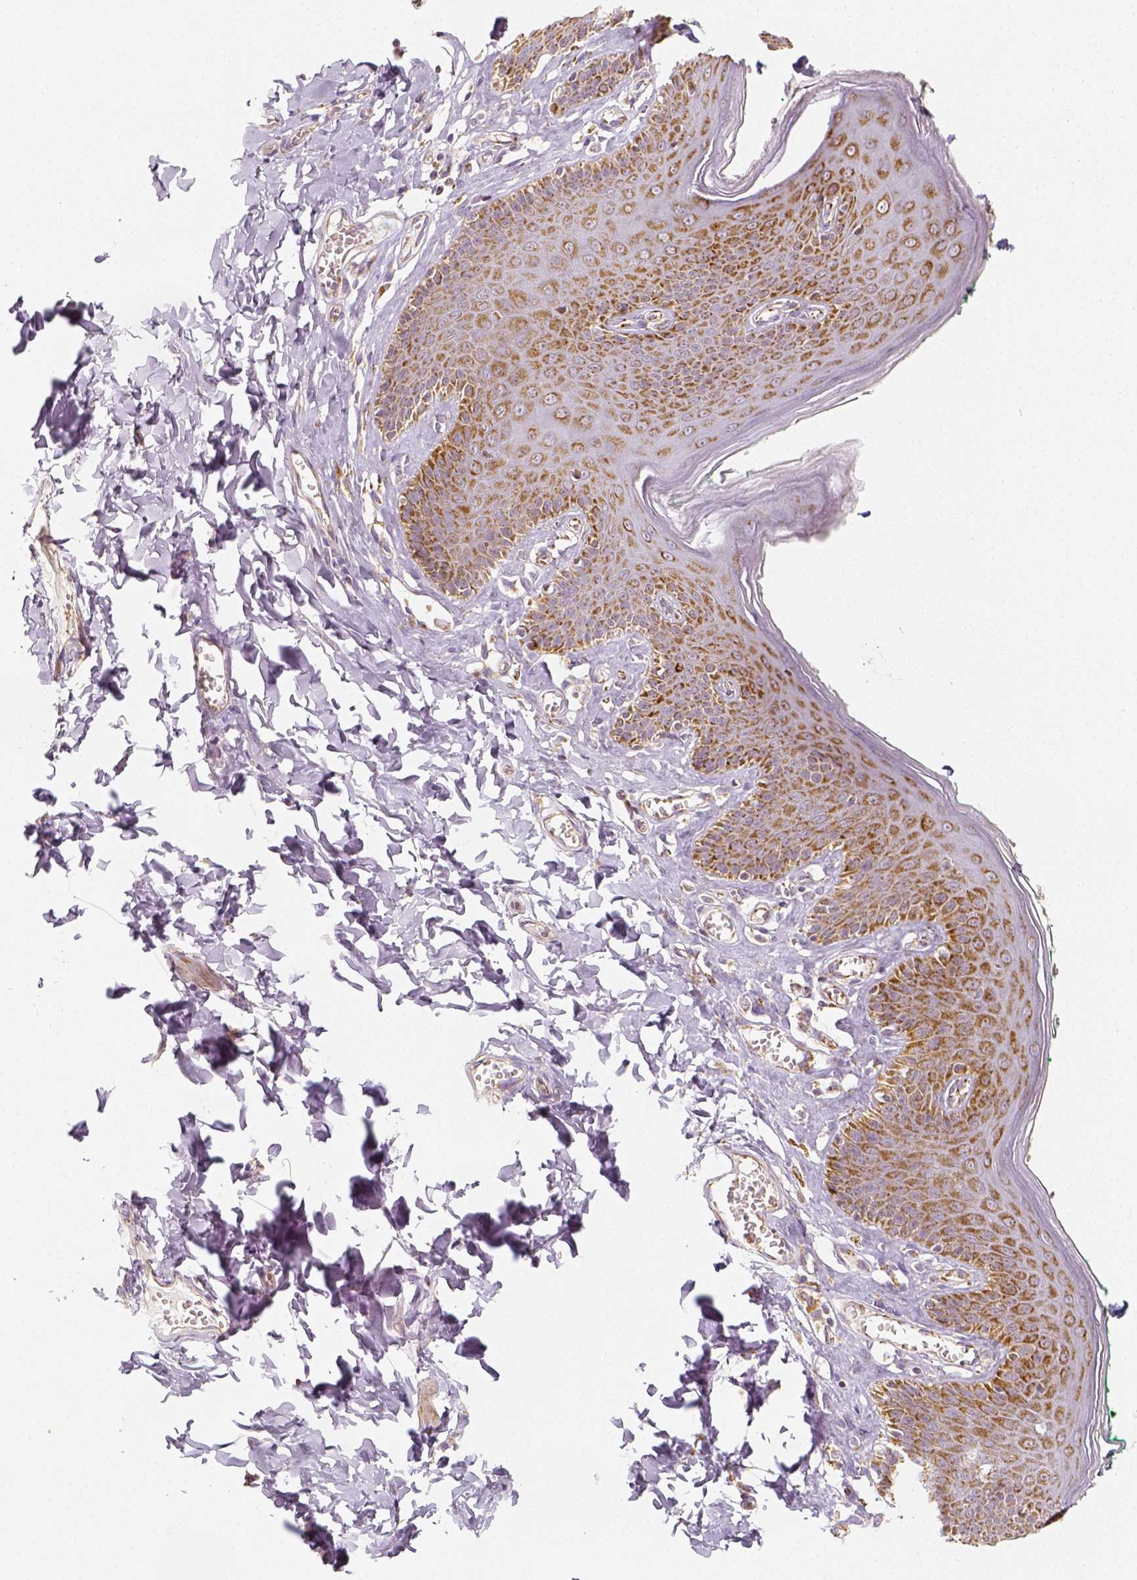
{"staining": {"intensity": "moderate", "quantity": ">75%", "location": "cytoplasmic/membranous"}, "tissue": "skin", "cell_type": "Epidermal cells", "image_type": "normal", "snomed": [{"axis": "morphology", "description": "Normal tissue, NOS"}, {"axis": "topography", "description": "Vulva"}, {"axis": "topography", "description": "Peripheral nerve tissue"}], "caption": "Immunohistochemical staining of unremarkable human skin exhibits medium levels of moderate cytoplasmic/membranous expression in approximately >75% of epidermal cells. (DAB IHC, brown staining for protein, blue staining for nuclei).", "gene": "PGAM5", "patient": {"sex": "female", "age": 66}}